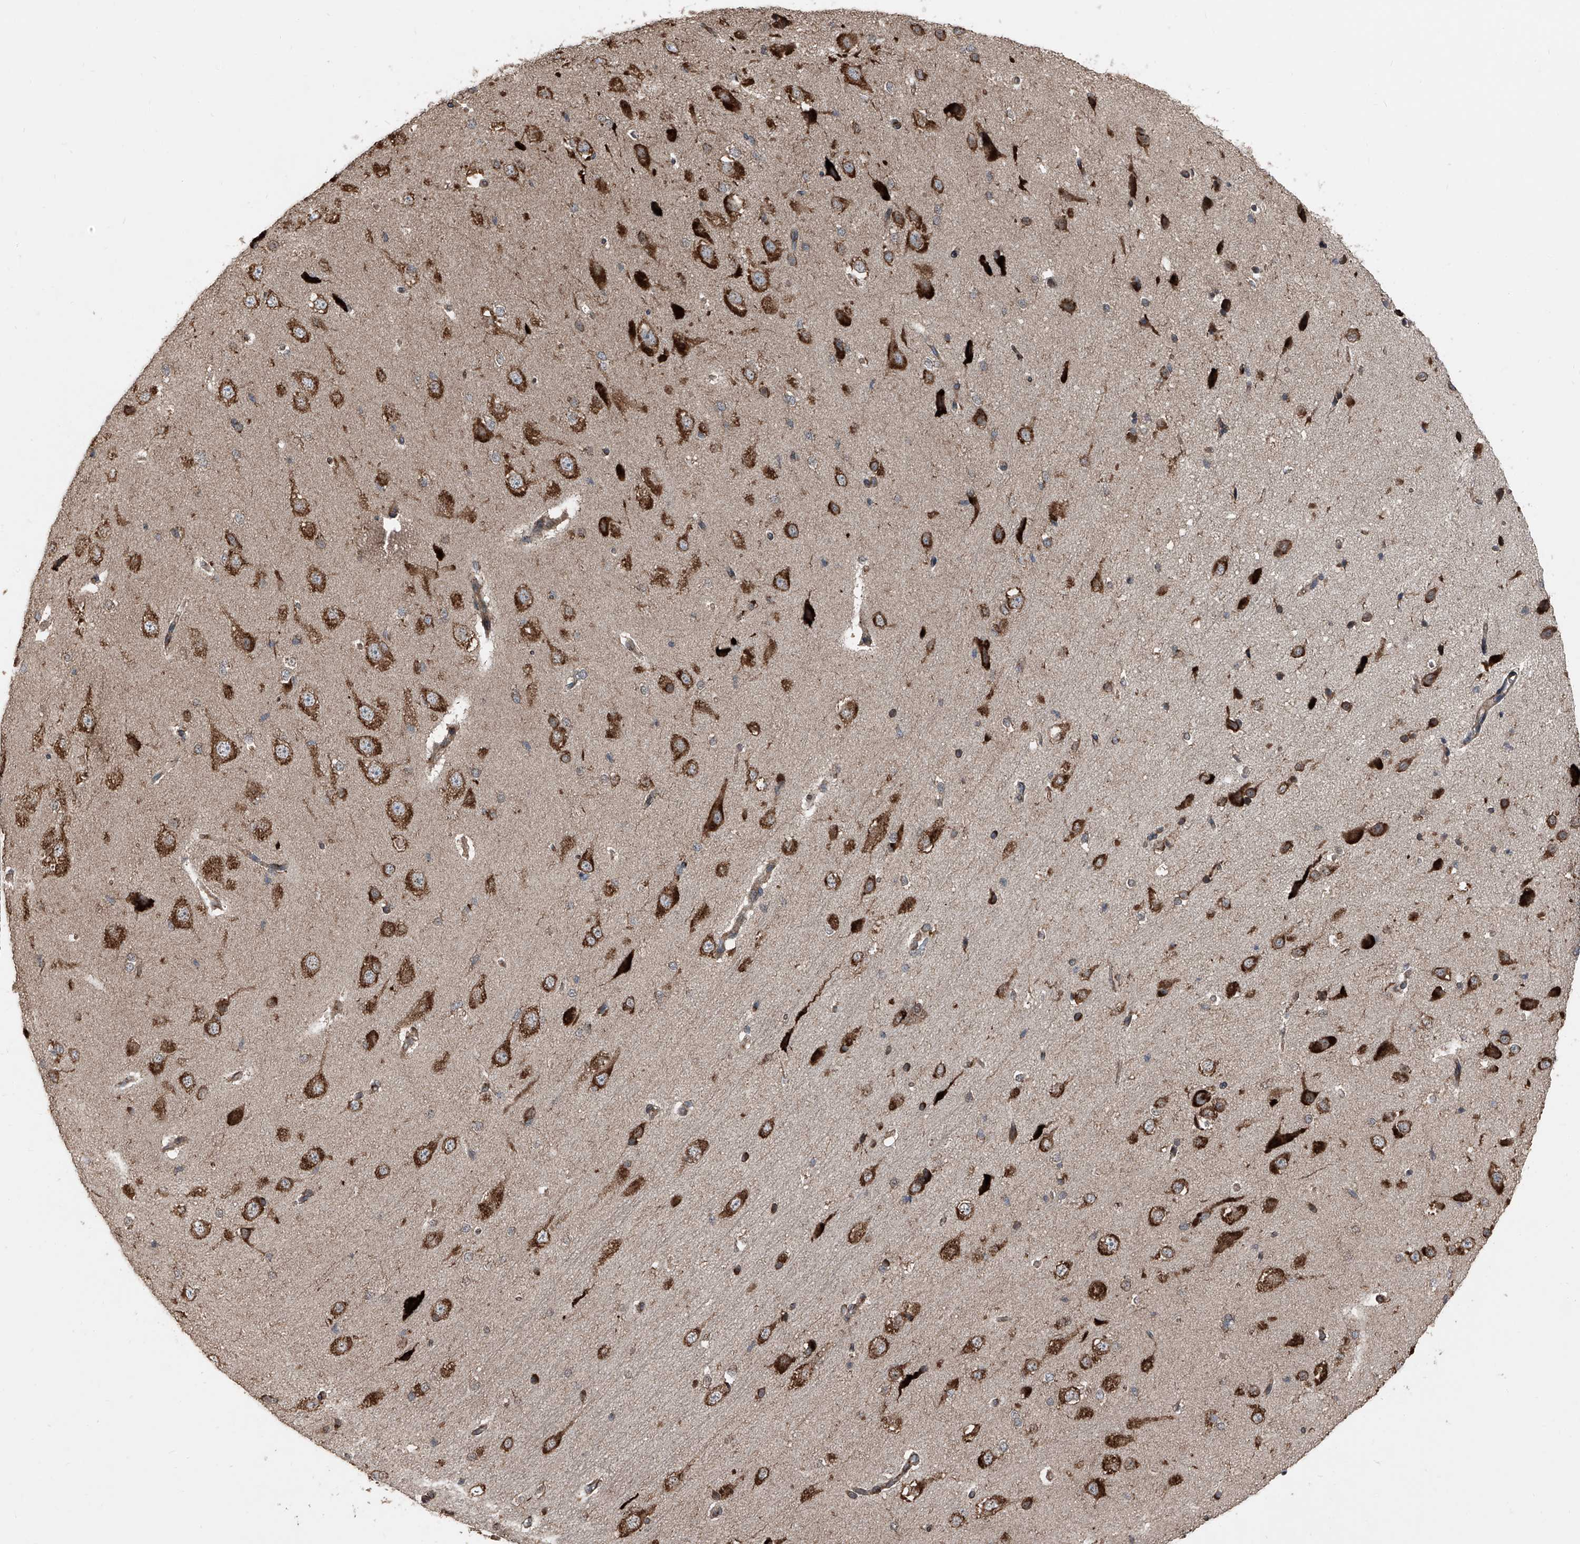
{"staining": {"intensity": "negative", "quantity": "none", "location": "none"}, "tissue": "cerebral cortex", "cell_type": "Endothelial cells", "image_type": "normal", "snomed": [{"axis": "morphology", "description": "Normal tissue, NOS"}, {"axis": "morphology", "description": "Developmental malformation"}, {"axis": "topography", "description": "Cerebral cortex"}], "caption": "IHC of benign cerebral cortex exhibits no positivity in endothelial cells.", "gene": "LIMK1", "patient": {"sex": "female", "age": 30}}